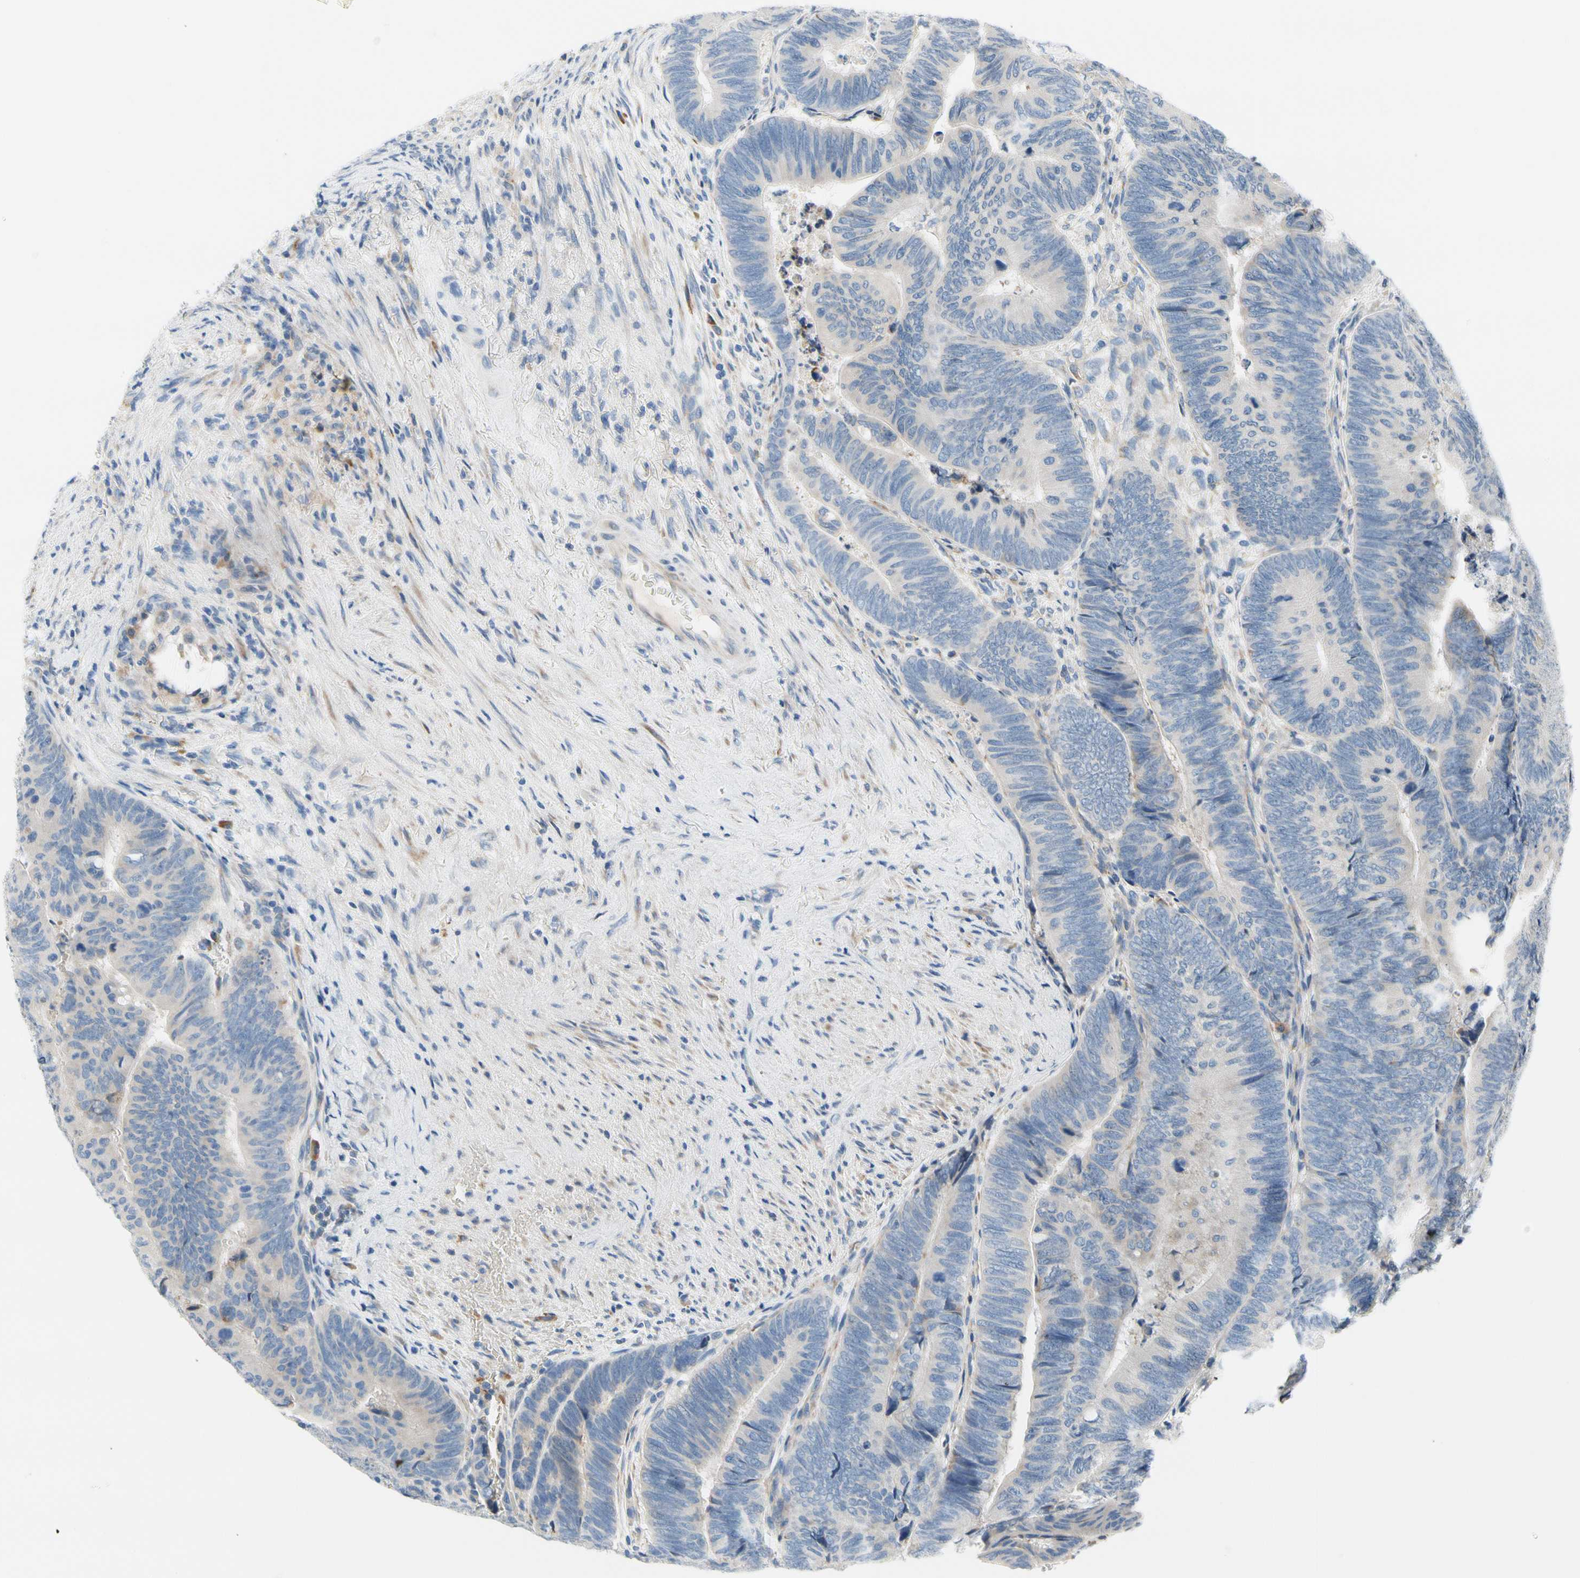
{"staining": {"intensity": "negative", "quantity": "none", "location": "none"}, "tissue": "colorectal cancer", "cell_type": "Tumor cells", "image_type": "cancer", "snomed": [{"axis": "morphology", "description": "Normal tissue, NOS"}, {"axis": "morphology", "description": "Adenocarcinoma, NOS"}, {"axis": "topography", "description": "Rectum"}, {"axis": "topography", "description": "Peripheral nerve tissue"}], "caption": "An immunohistochemistry (IHC) image of colorectal cancer is shown. There is no staining in tumor cells of colorectal cancer.", "gene": "STXBP1", "patient": {"sex": "male", "age": 92}}